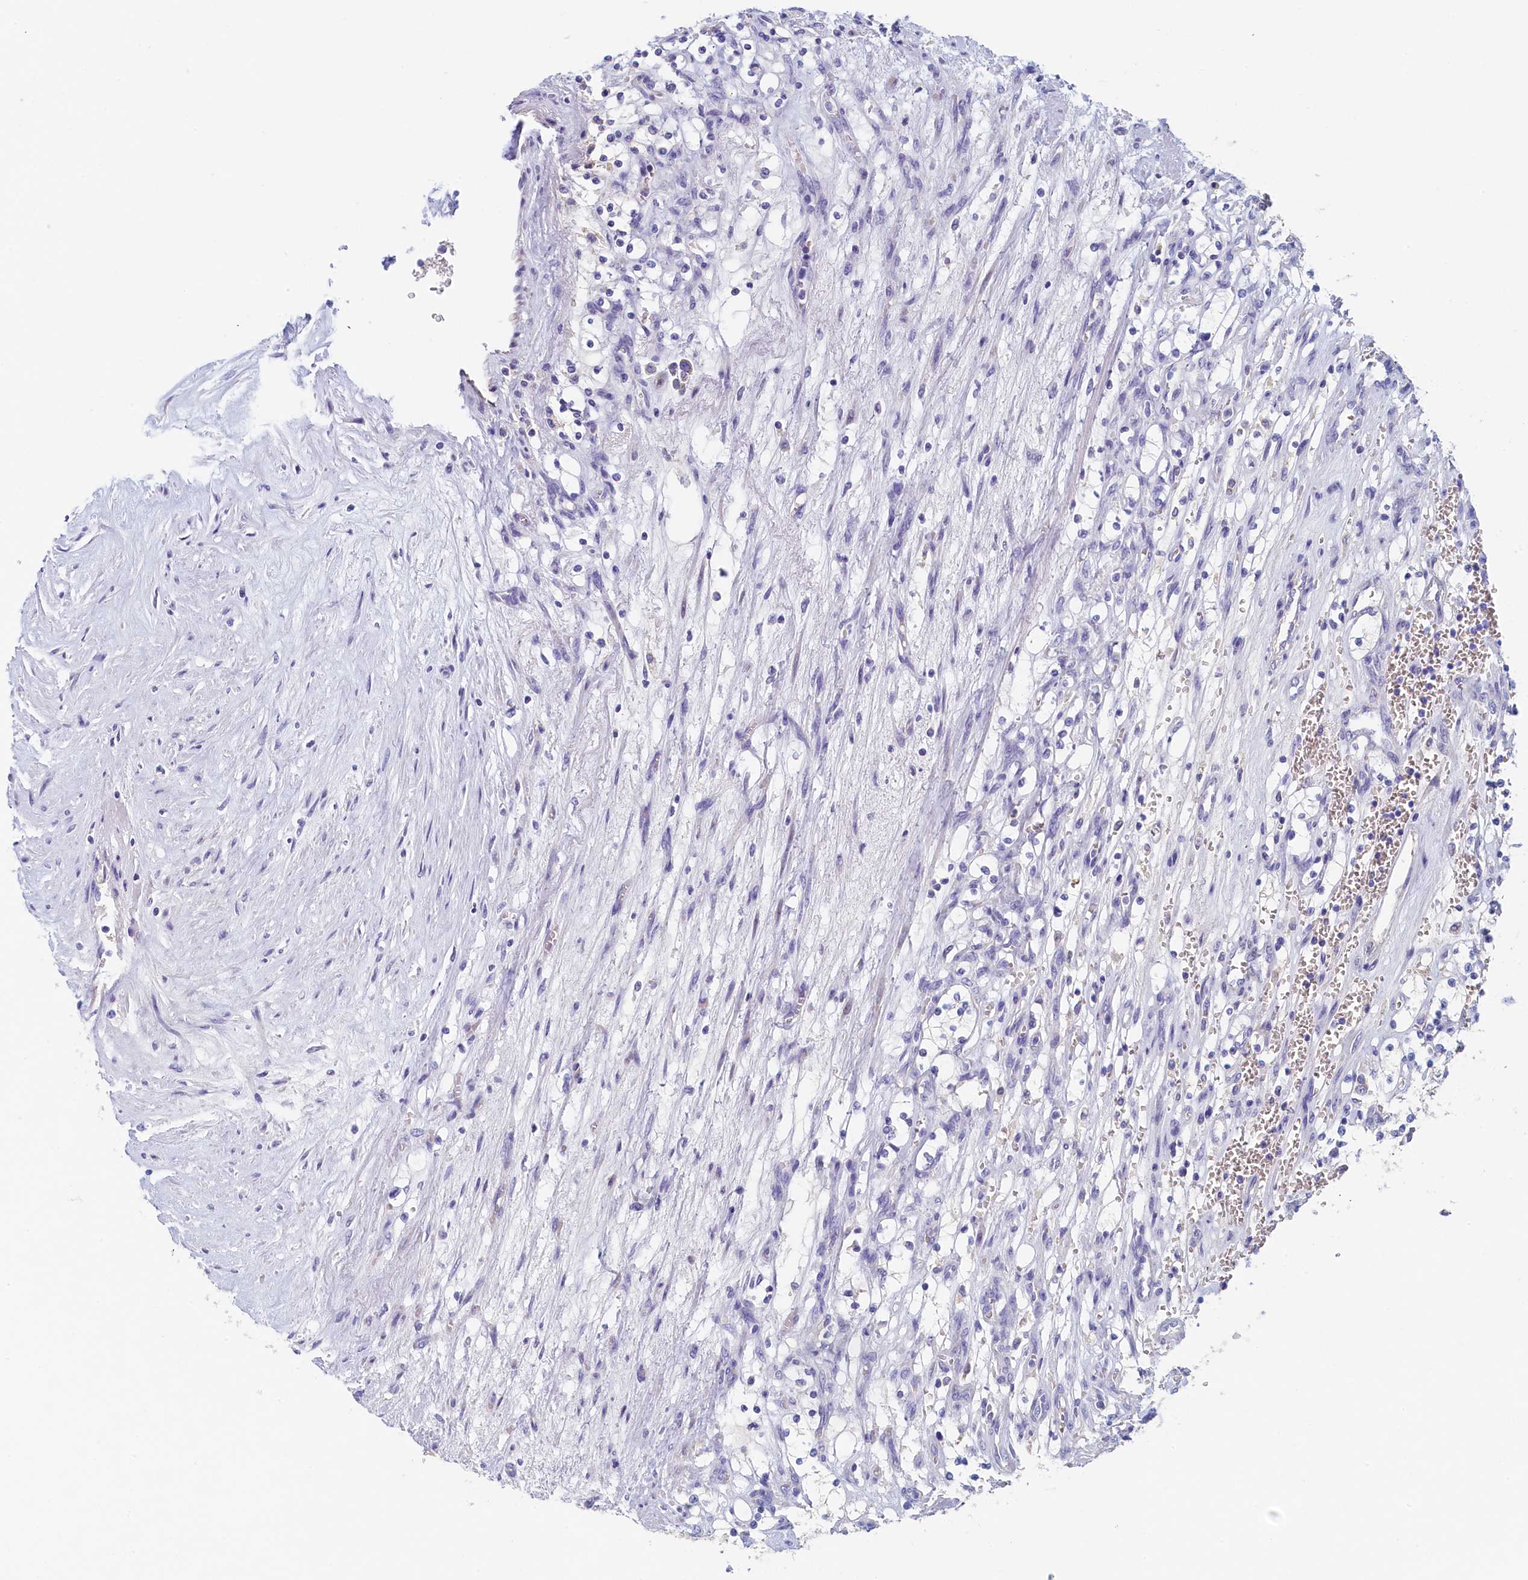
{"staining": {"intensity": "negative", "quantity": "none", "location": "none"}, "tissue": "renal cancer", "cell_type": "Tumor cells", "image_type": "cancer", "snomed": [{"axis": "morphology", "description": "Adenocarcinoma, NOS"}, {"axis": "topography", "description": "Kidney"}], "caption": "Tumor cells are negative for protein expression in human renal adenocarcinoma.", "gene": "GUCA1C", "patient": {"sex": "female", "age": 69}}